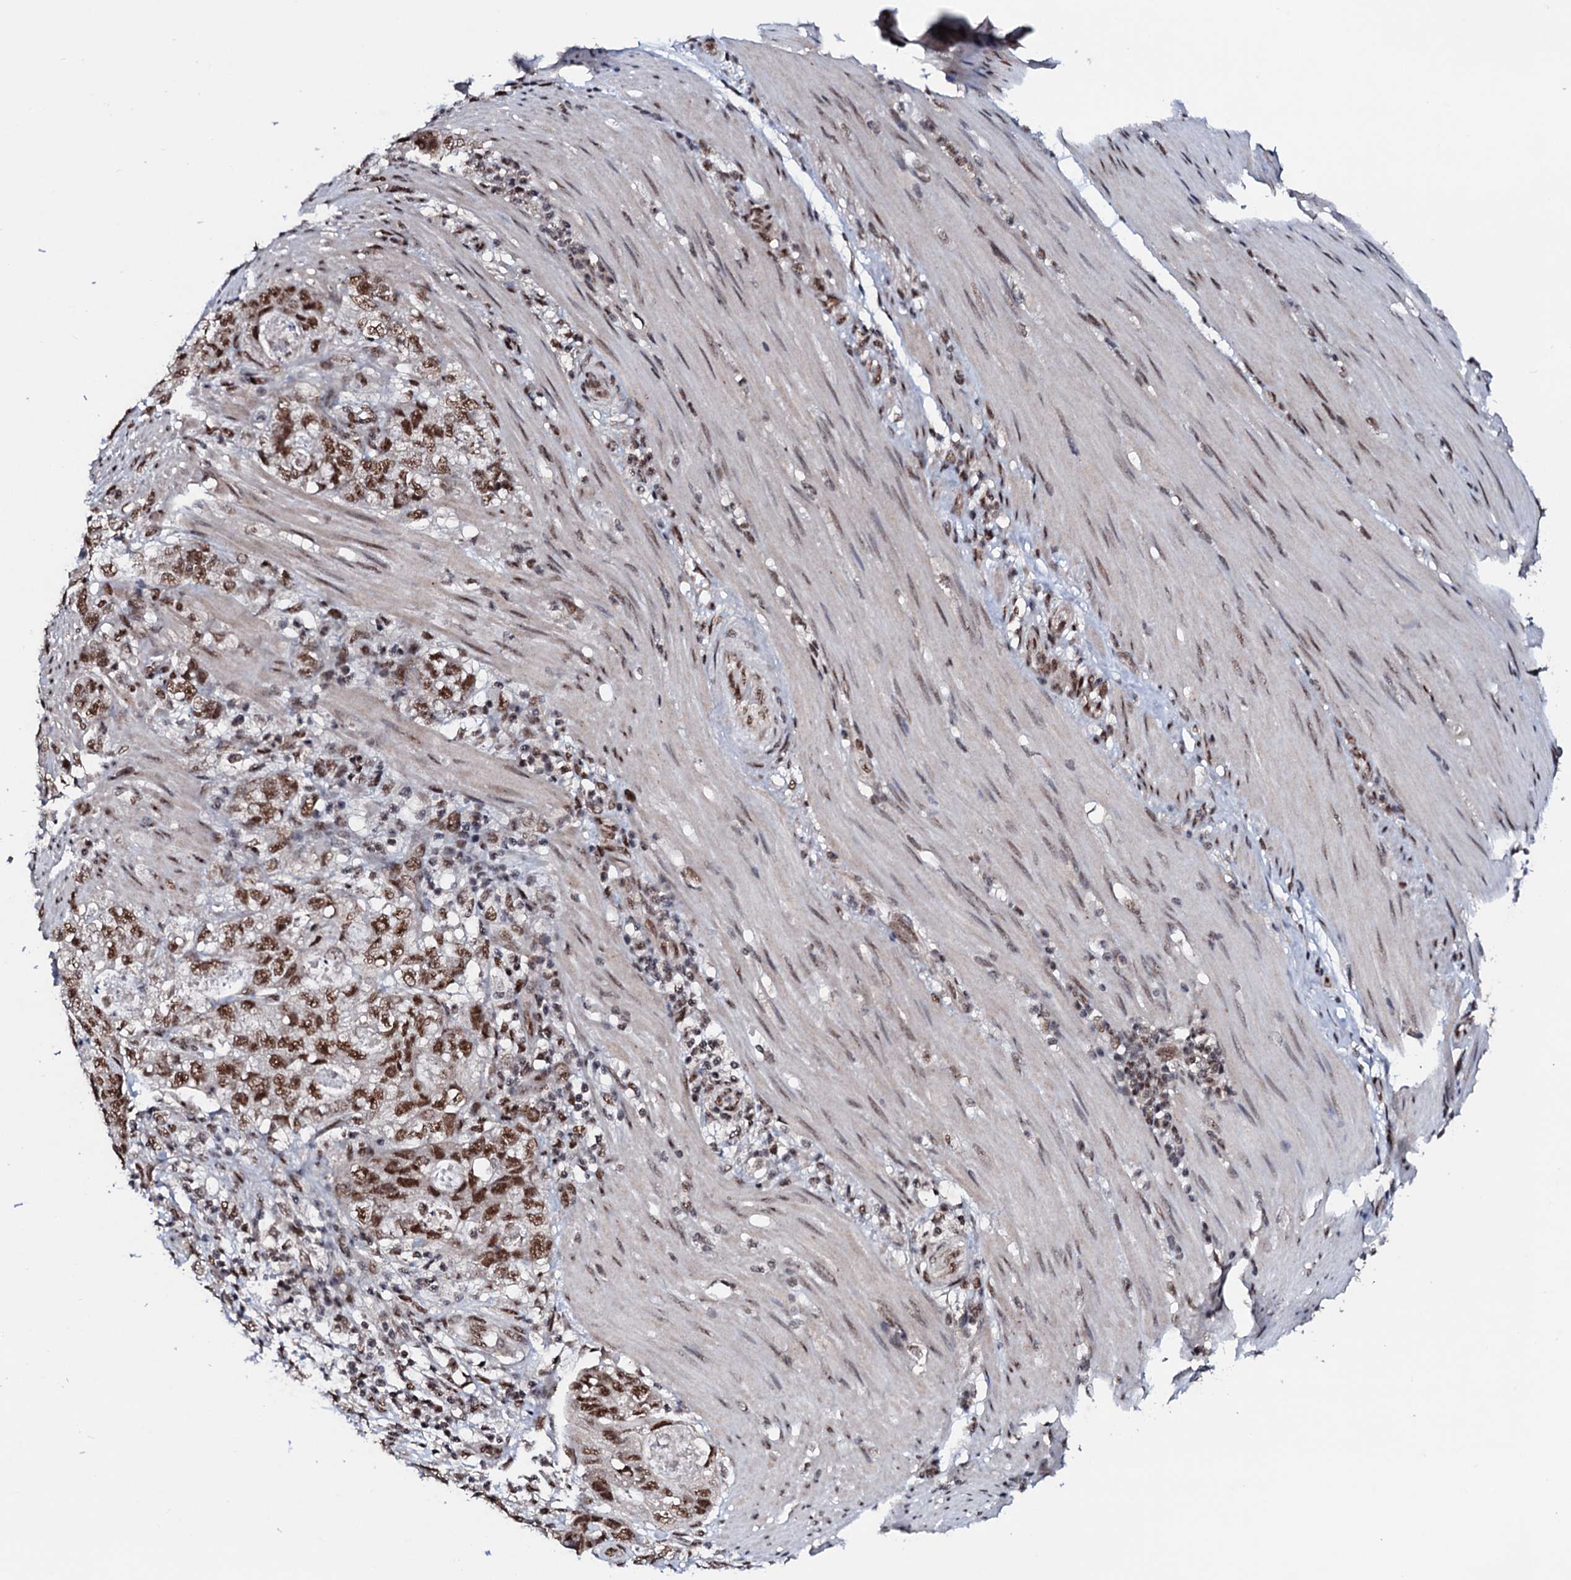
{"staining": {"intensity": "moderate", "quantity": ">75%", "location": "nuclear"}, "tissue": "stomach cancer", "cell_type": "Tumor cells", "image_type": "cancer", "snomed": [{"axis": "morphology", "description": "Normal tissue, NOS"}, {"axis": "morphology", "description": "Adenocarcinoma, NOS"}, {"axis": "topography", "description": "Stomach"}], "caption": "Stomach cancer stained for a protein (brown) reveals moderate nuclear positive expression in about >75% of tumor cells.", "gene": "PRPF18", "patient": {"sex": "female", "age": 89}}